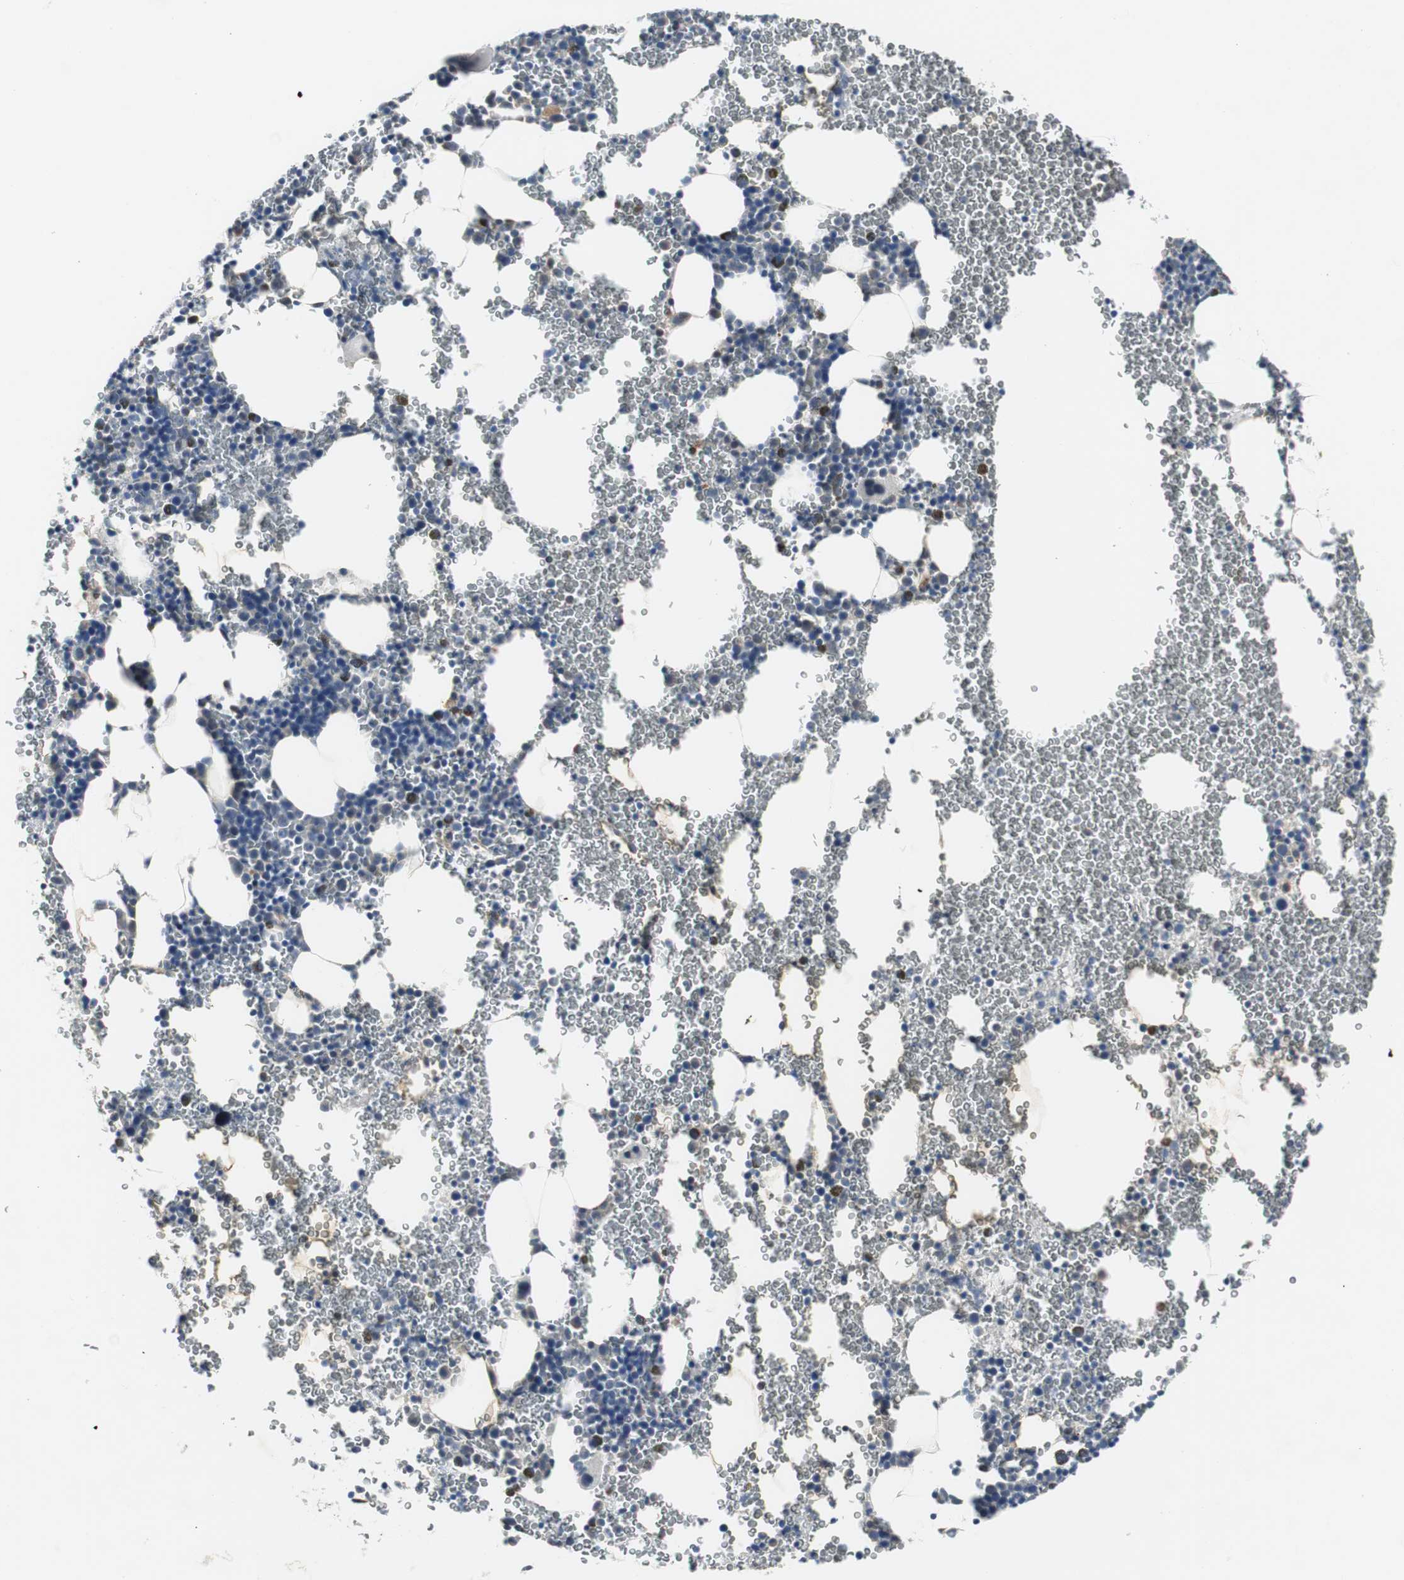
{"staining": {"intensity": "strong", "quantity": "<25%", "location": "cytoplasmic/membranous"}, "tissue": "bone marrow", "cell_type": "Hematopoietic cells", "image_type": "normal", "snomed": [{"axis": "morphology", "description": "Normal tissue, NOS"}, {"axis": "morphology", "description": "Inflammation, NOS"}, {"axis": "topography", "description": "Bone marrow"}], "caption": "Protein staining of normal bone marrow displays strong cytoplasmic/membranous expression in about <25% of hematopoietic cells.", "gene": "SOX30", "patient": {"sex": "male", "age": 22}}